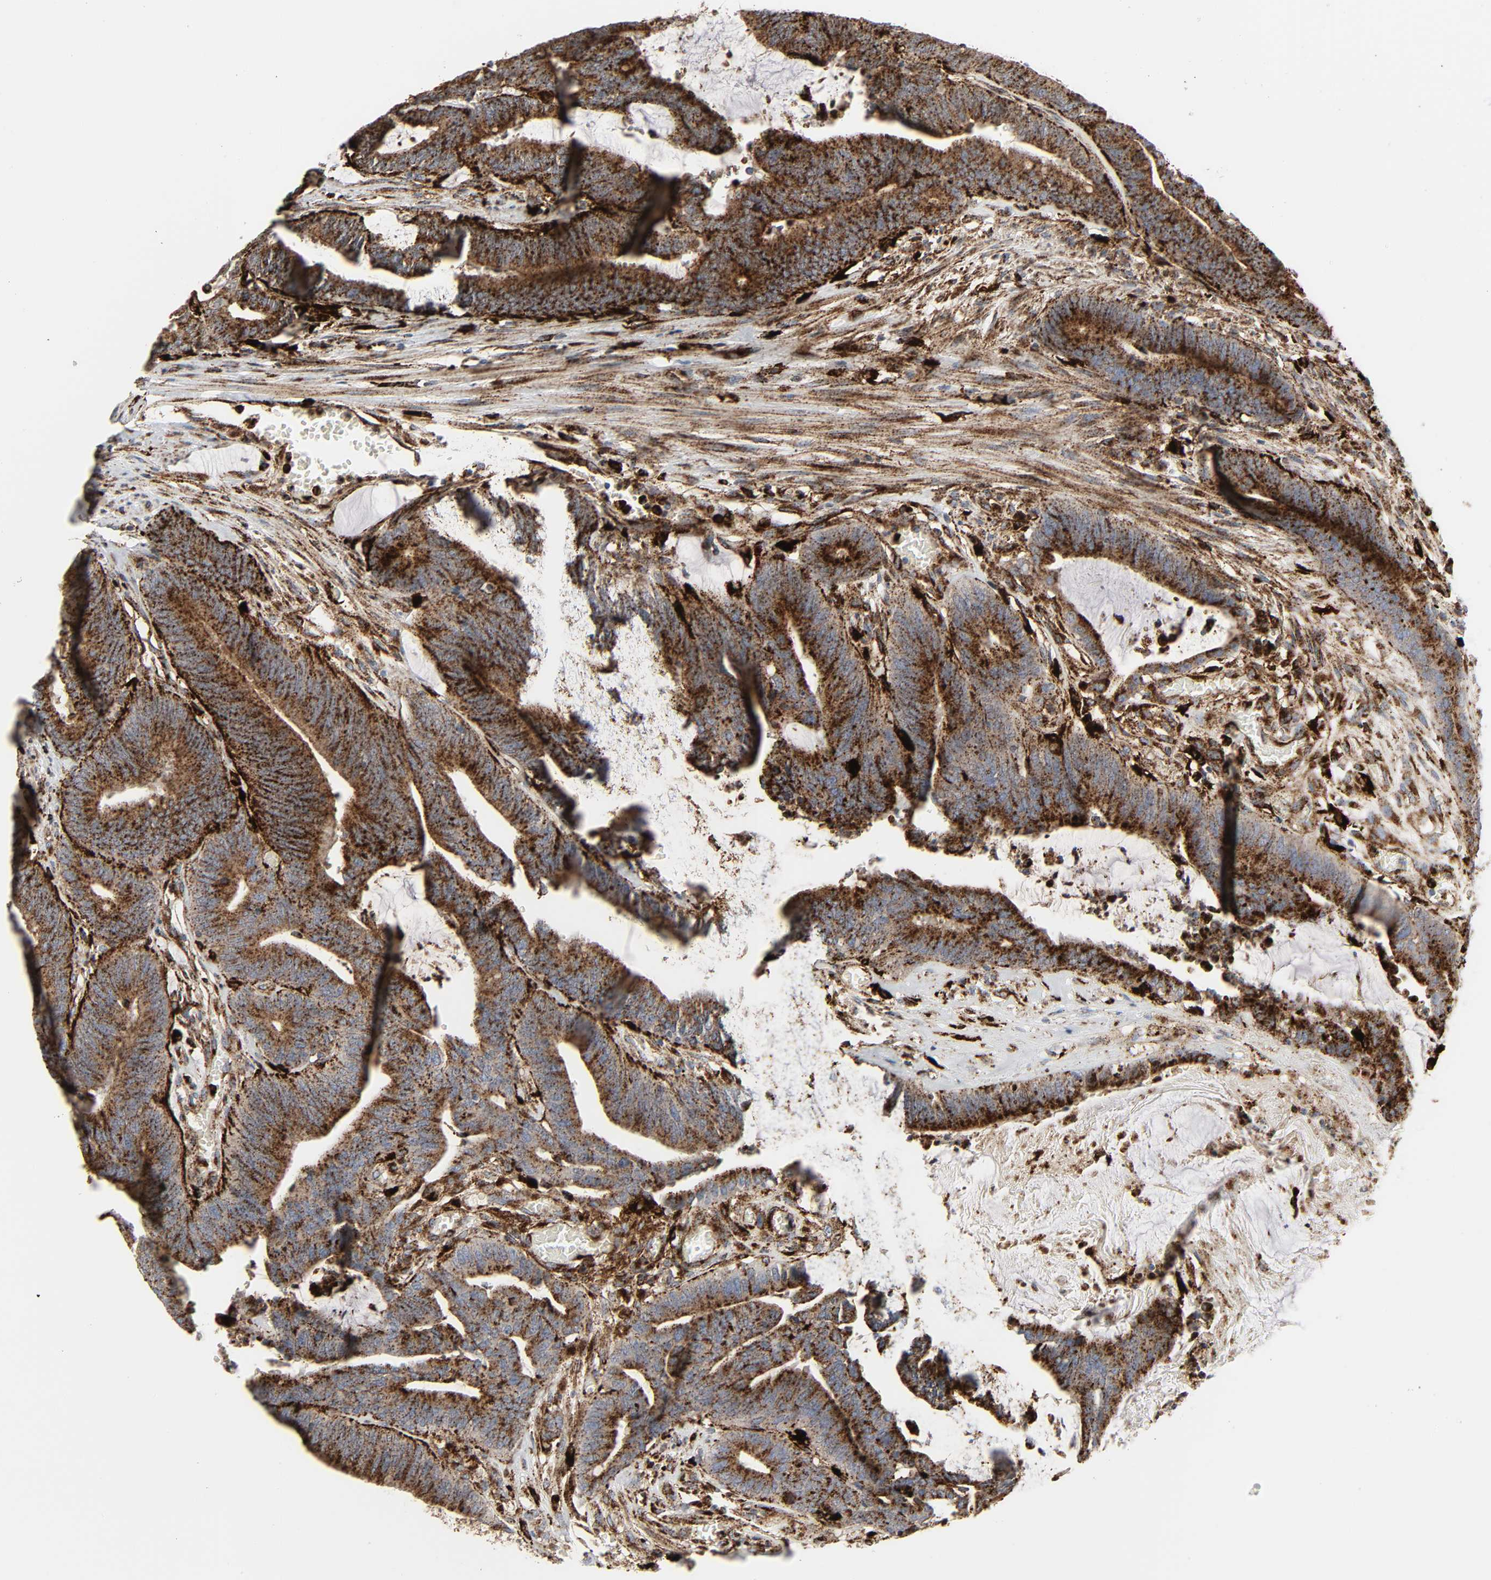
{"staining": {"intensity": "strong", "quantity": ">75%", "location": "cytoplasmic/membranous"}, "tissue": "colorectal cancer", "cell_type": "Tumor cells", "image_type": "cancer", "snomed": [{"axis": "morphology", "description": "Adenocarcinoma, NOS"}, {"axis": "topography", "description": "Rectum"}], "caption": "IHC image of colorectal adenocarcinoma stained for a protein (brown), which exhibits high levels of strong cytoplasmic/membranous staining in approximately >75% of tumor cells.", "gene": "PSAP", "patient": {"sex": "female", "age": 66}}